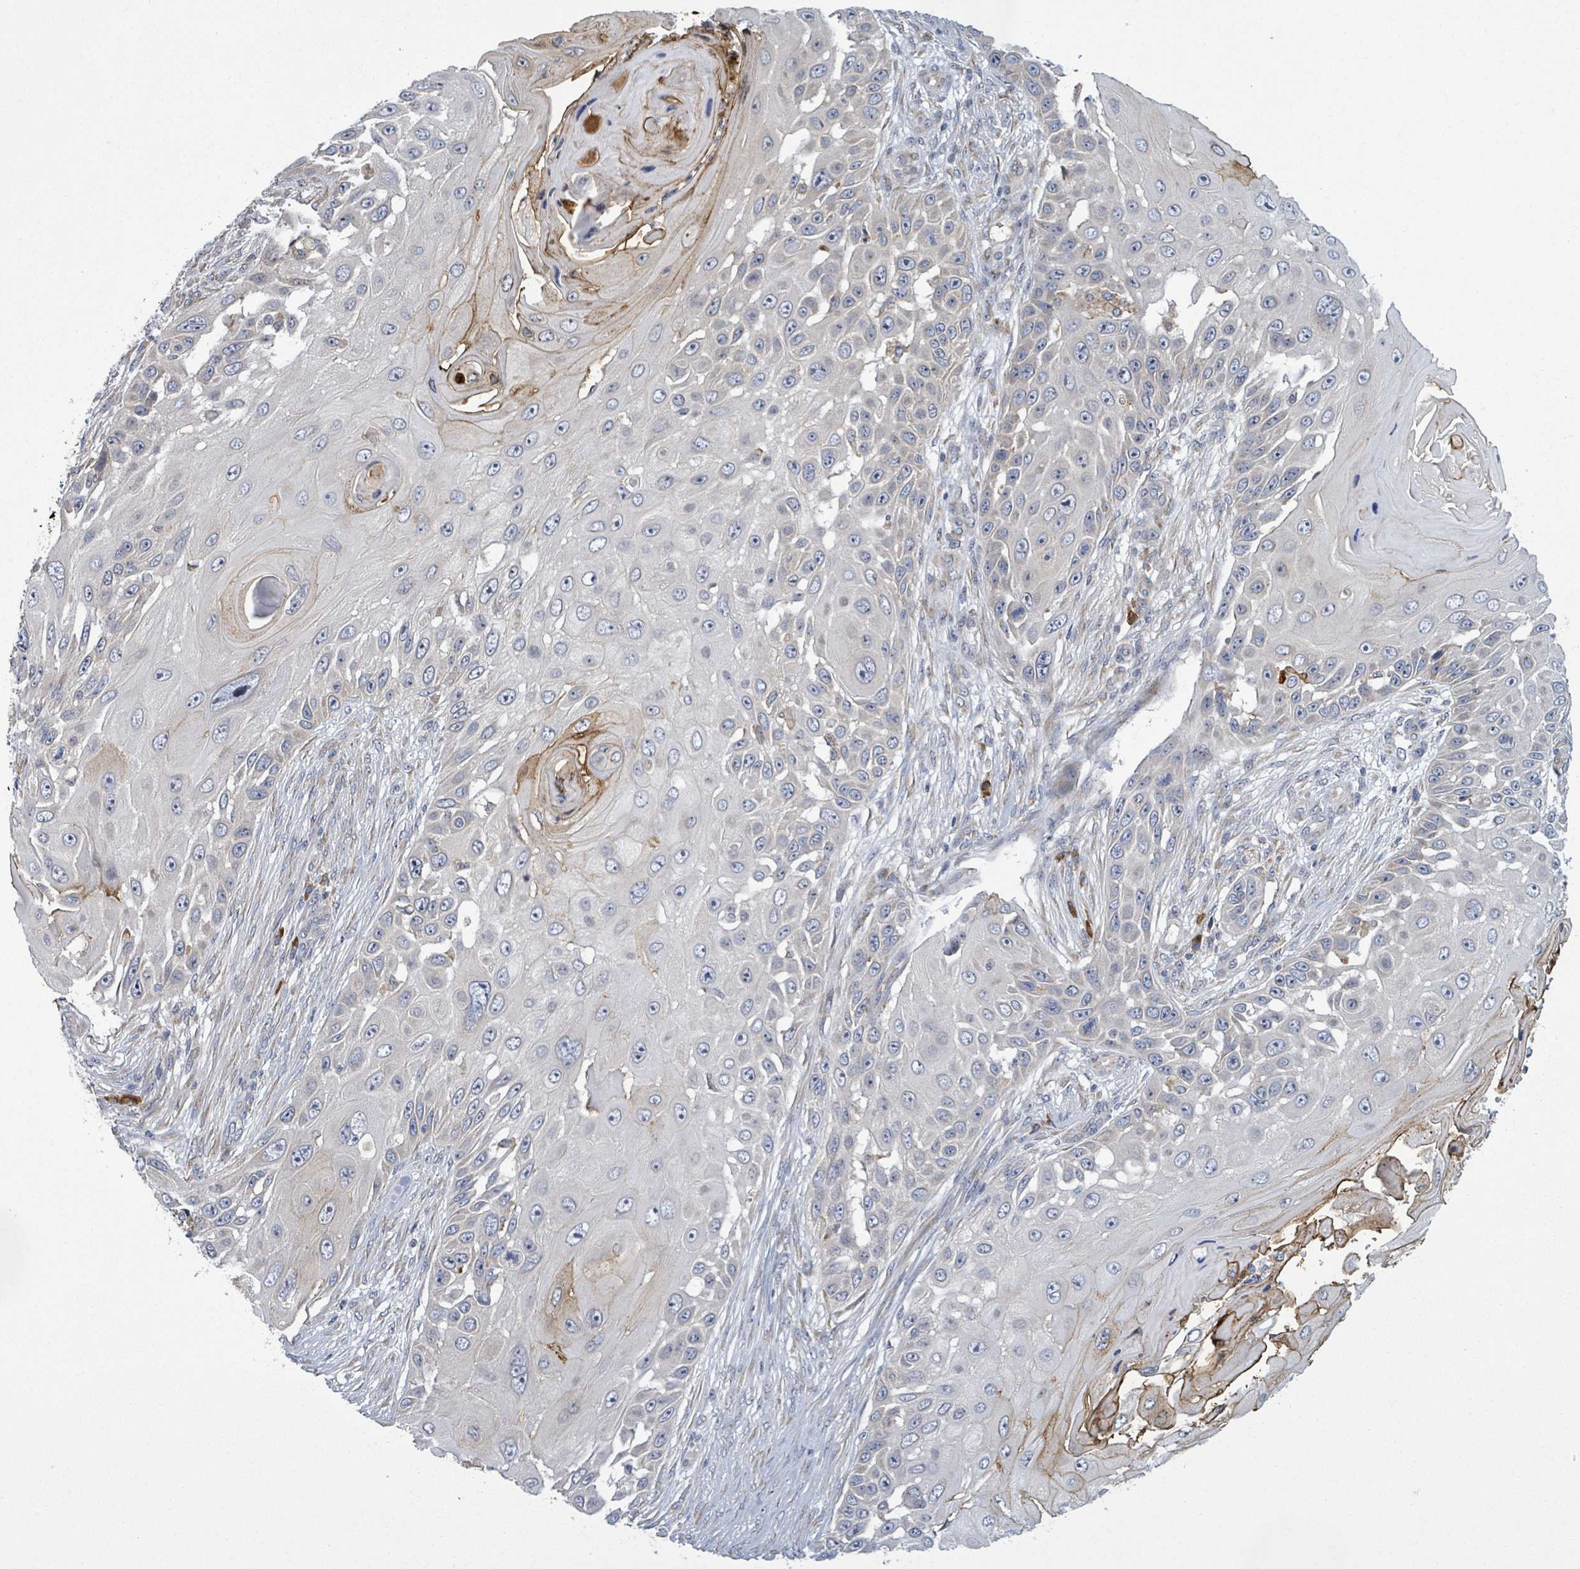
{"staining": {"intensity": "moderate", "quantity": "<25%", "location": "cytoplasmic/membranous"}, "tissue": "skin cancer", "cell_type": "Tumor cells", "image_type": "cancer", "snomed": [{"axis": "morphology", "description": "Squamous cell carcinoma, NOS"}, {"axis": "topography", "description": "Skin"}], "caption": "This is an image of immunohistochemistry (IHC) staining of skin squamous cell carcinoma, which shows moderate positivity in the cytoplasmic/membranous of tumor cells.", "gene": "ATP13A1", "patient": {"sex": "female", "age": 44}}